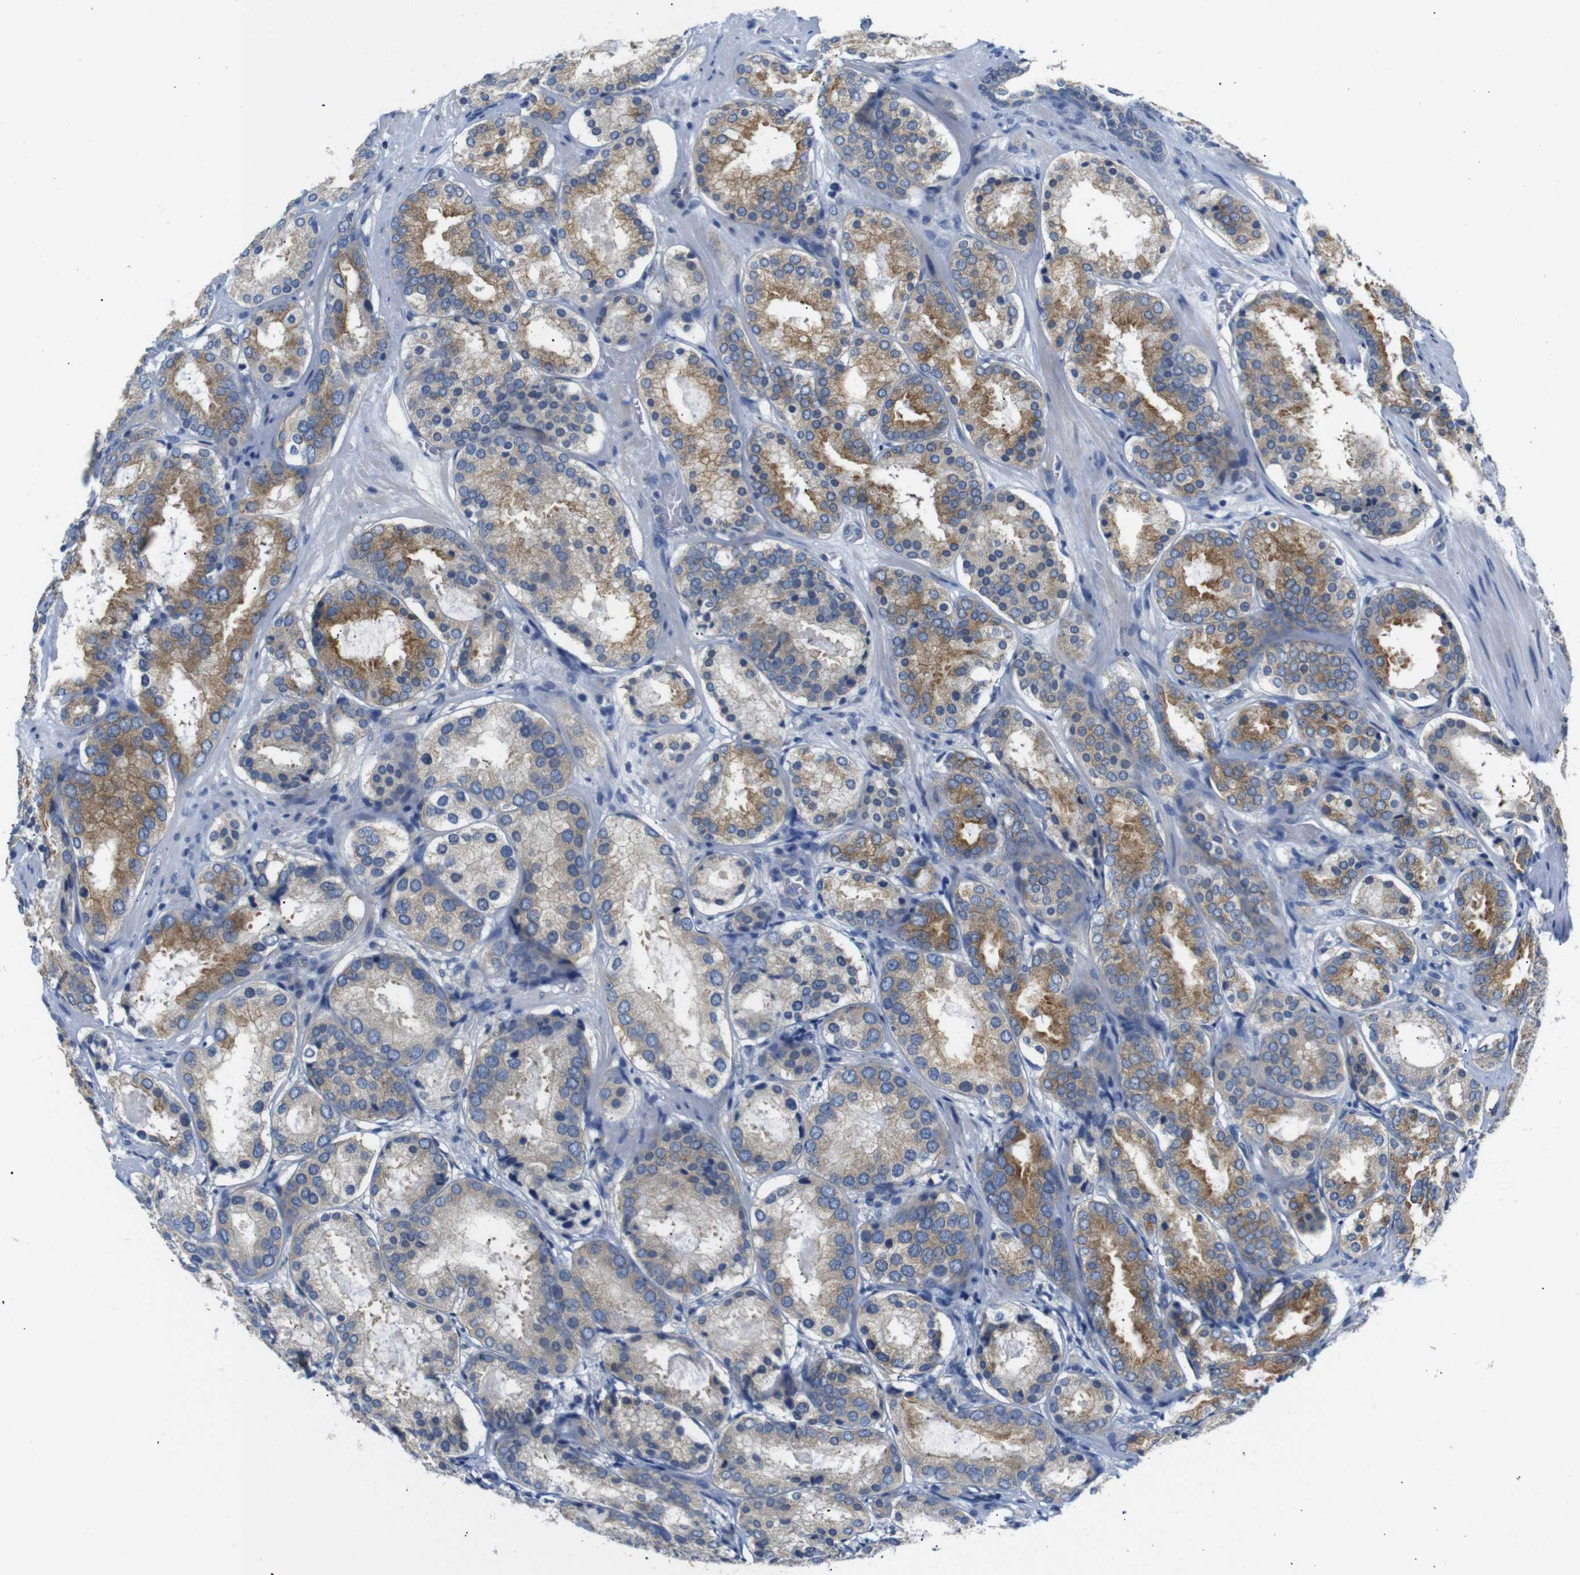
{"staining": {"intensity": "moderate", "quantity": ">75%", "location": "cytoplasmic/membranous"}, "tissue": "prostate cancer", "cell_type": "Tumor cells", "image_type": "cancer", "snomed": [{"axis": "morphology", "description": "Adenocarcinoma, Low grade"}, {"axis": "topography", "description": "Prostate"}], "caption": "High-power microscopy captured an immunohistochemistry micrograph of adenocarcinoma (low-grade) (prostate), revealing moderate cytoplasmic/membranous expression in about >75% of tumor cells.", "gene": "DCP1A", "patient": {"sex": "male", "age": 69}}